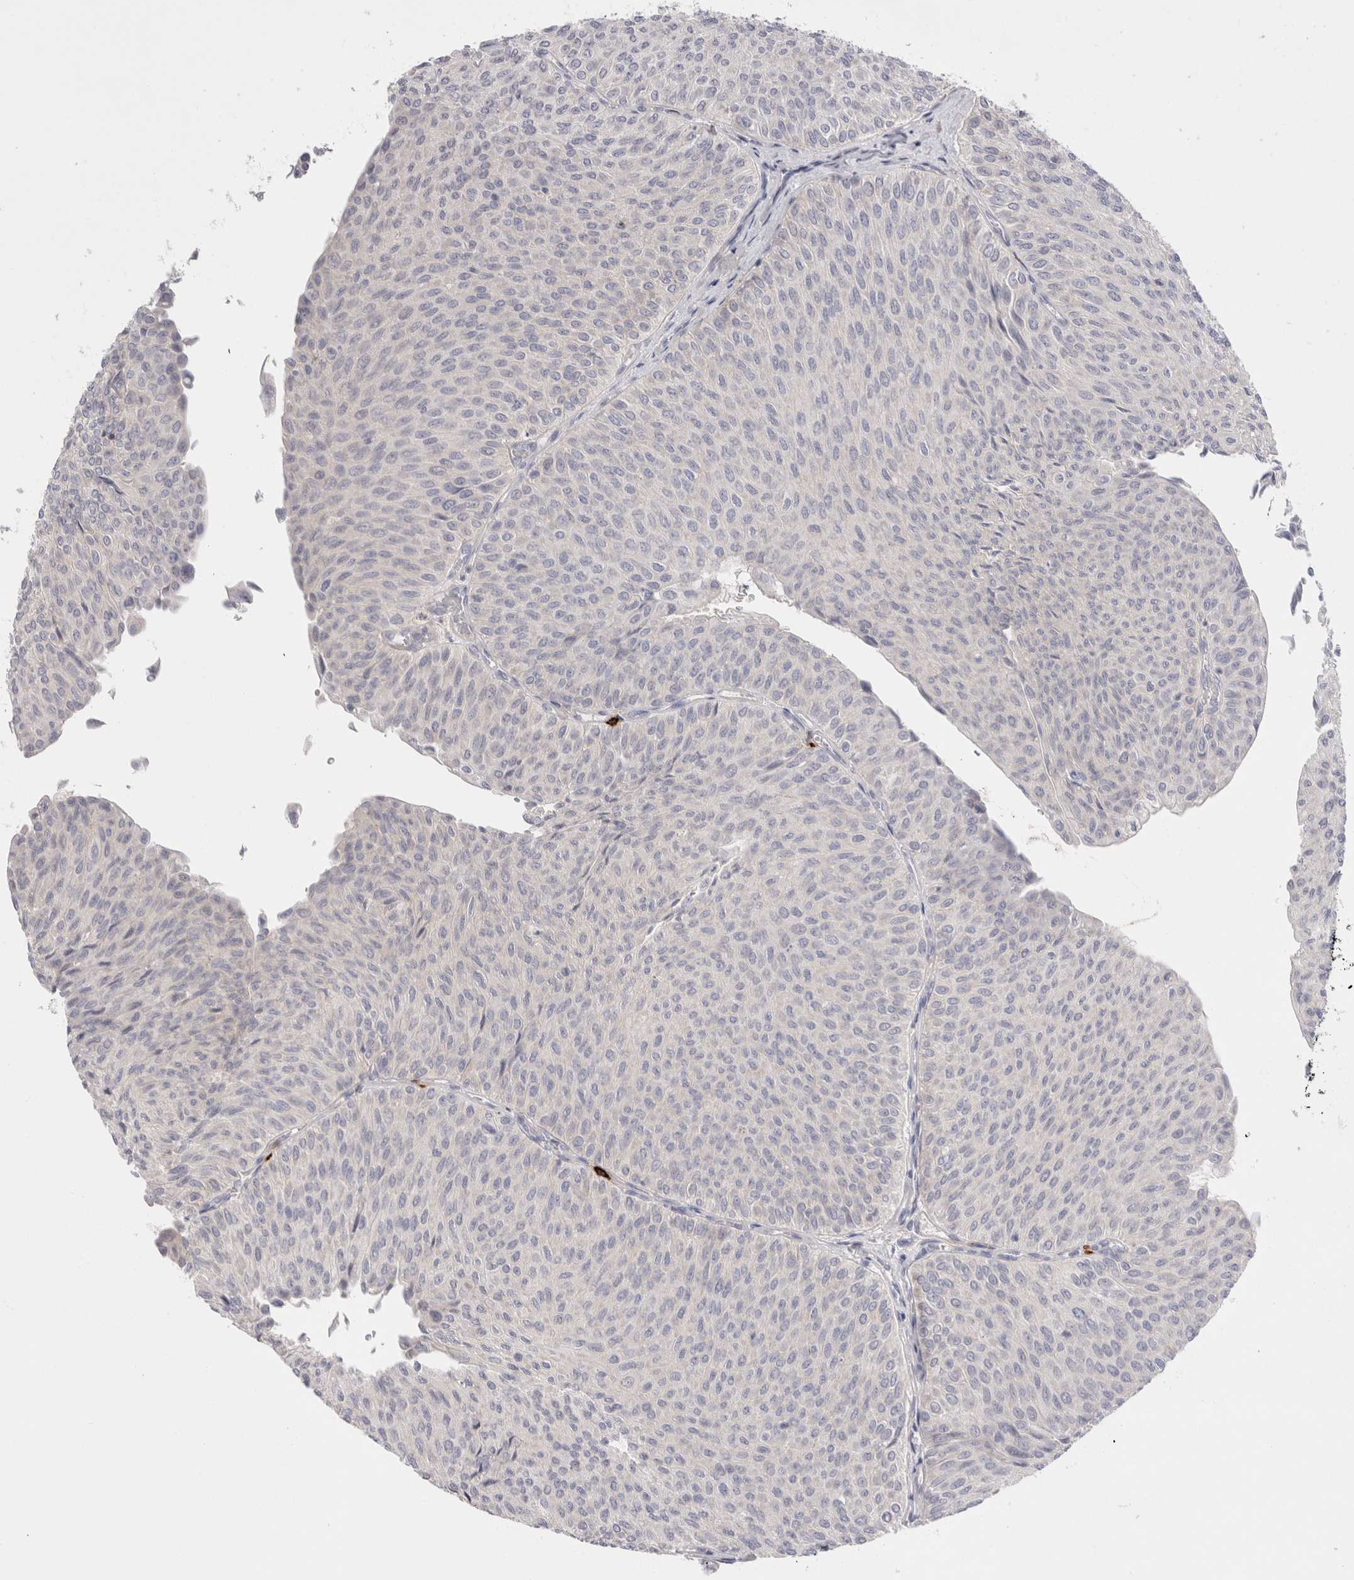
{"staining": {"intensity": "negative", "quantity": "none", "location": "none"}, "tissue": "urothelial cancer", "cell_type": "Tumor cells", "image_type": "cancer", "snomed": [{"axis": "morphology", "description": "Urothelial carcinoma, Low grade"}, {"axis": "topography", "description": "Urinary bladder"}], "caption": "The image displays no staining of tumor cells in urothelial cancer.", "gene": "SPINK2", "patient": {"sex": "male", "age": 78}}